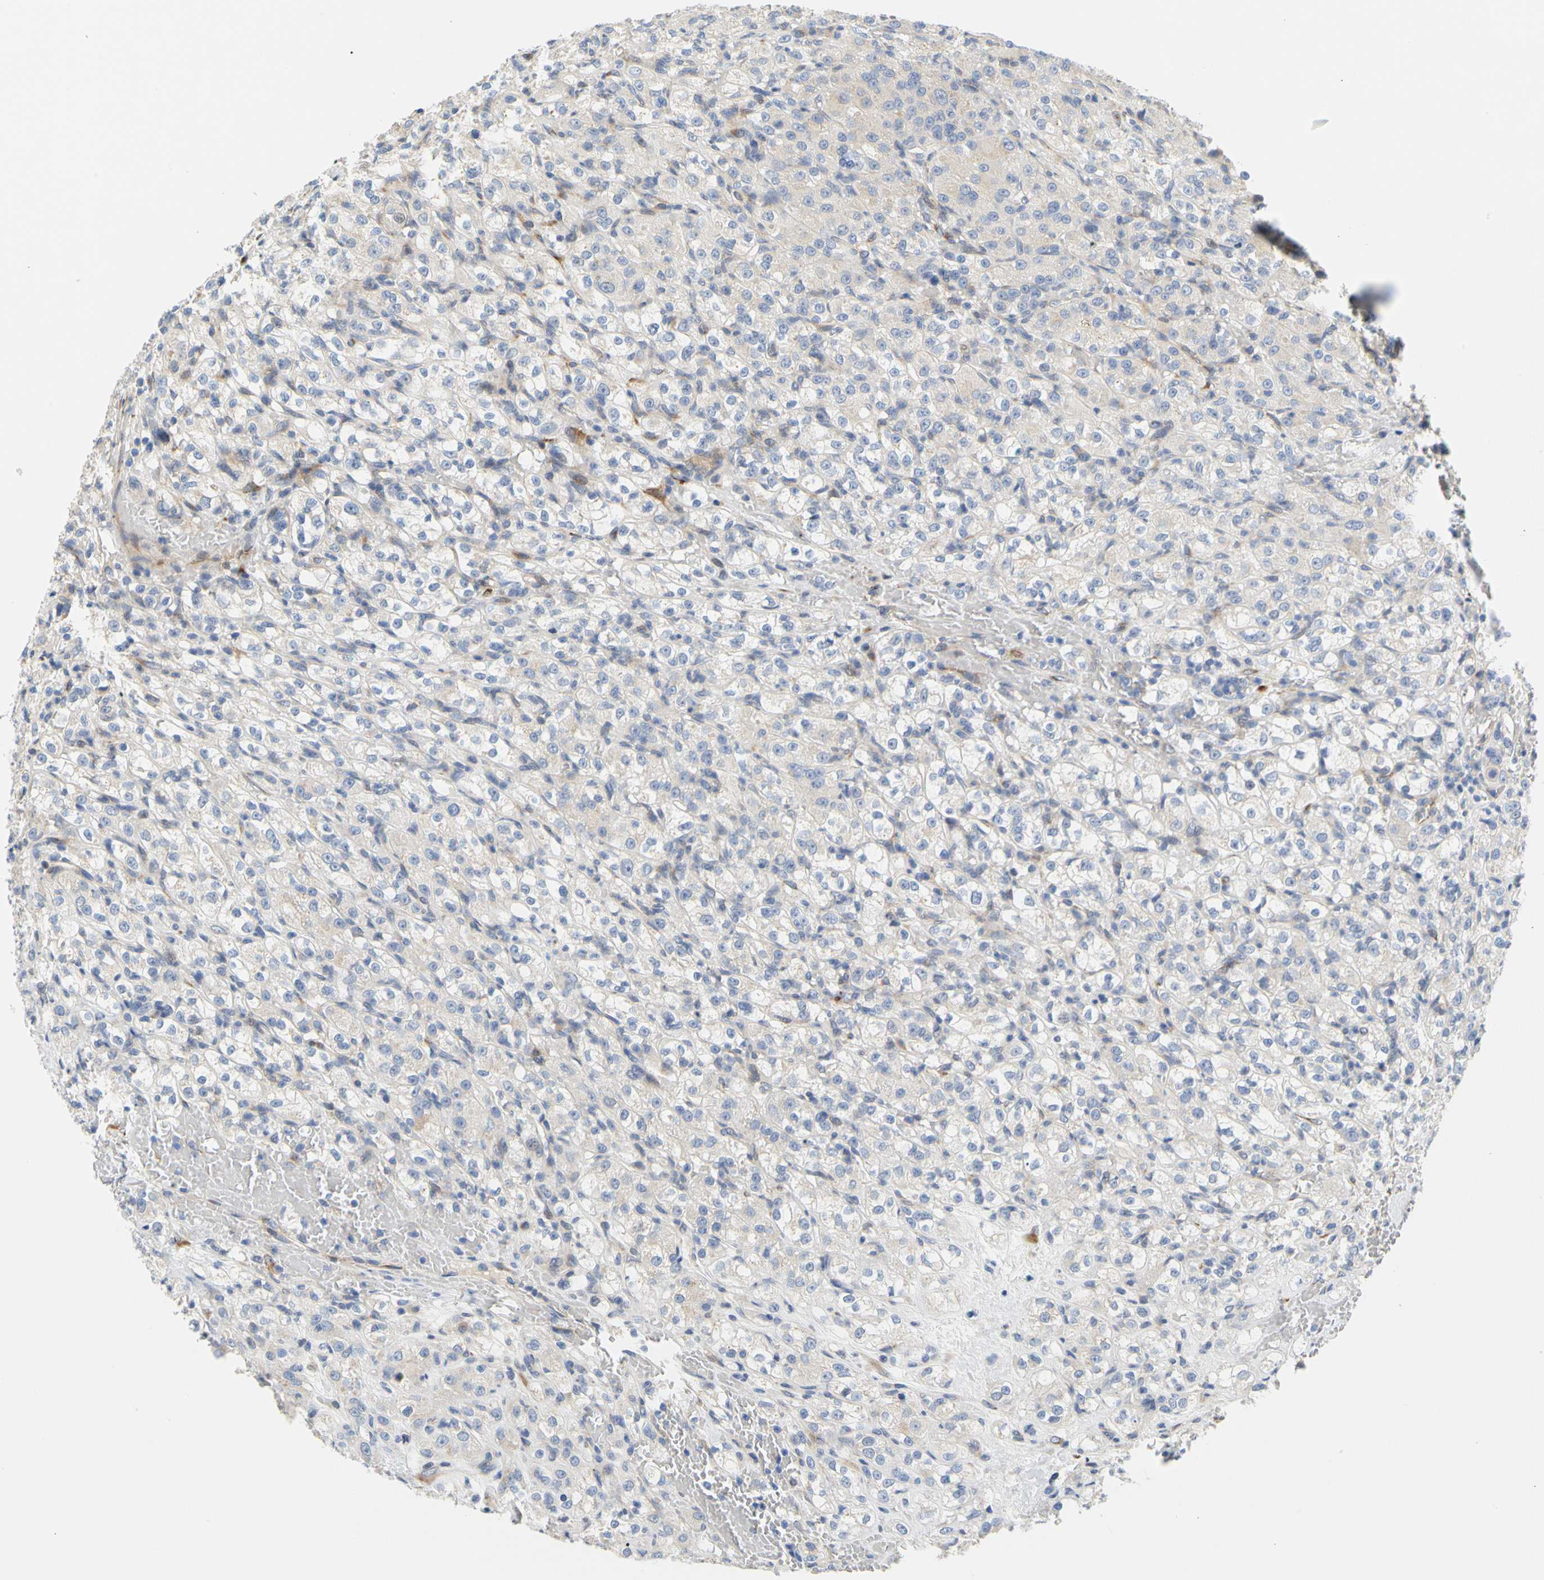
{"staining": {"intensity": "negative", "quantity": "none", "location": "none"}, "tissue": "renal cancer", "cell_type": "Tumor cells", "image_type": "cancer", "snomed": [{"axis": "morphology", "description": "Normal tissue, NOS"}, {"axis": "morphology", "description": "Adenocarcinoma, NOS"}, {"axis": "topography", "description": "Kidney"}], "caption": "This is a photomicrograph of immunohistochemistry (IHC) staining of adenocarcinoma (renal), which shows no expression in tumor cells.", "gene": "ZNF236", "patient": {"sex": "male", "age": 61}}